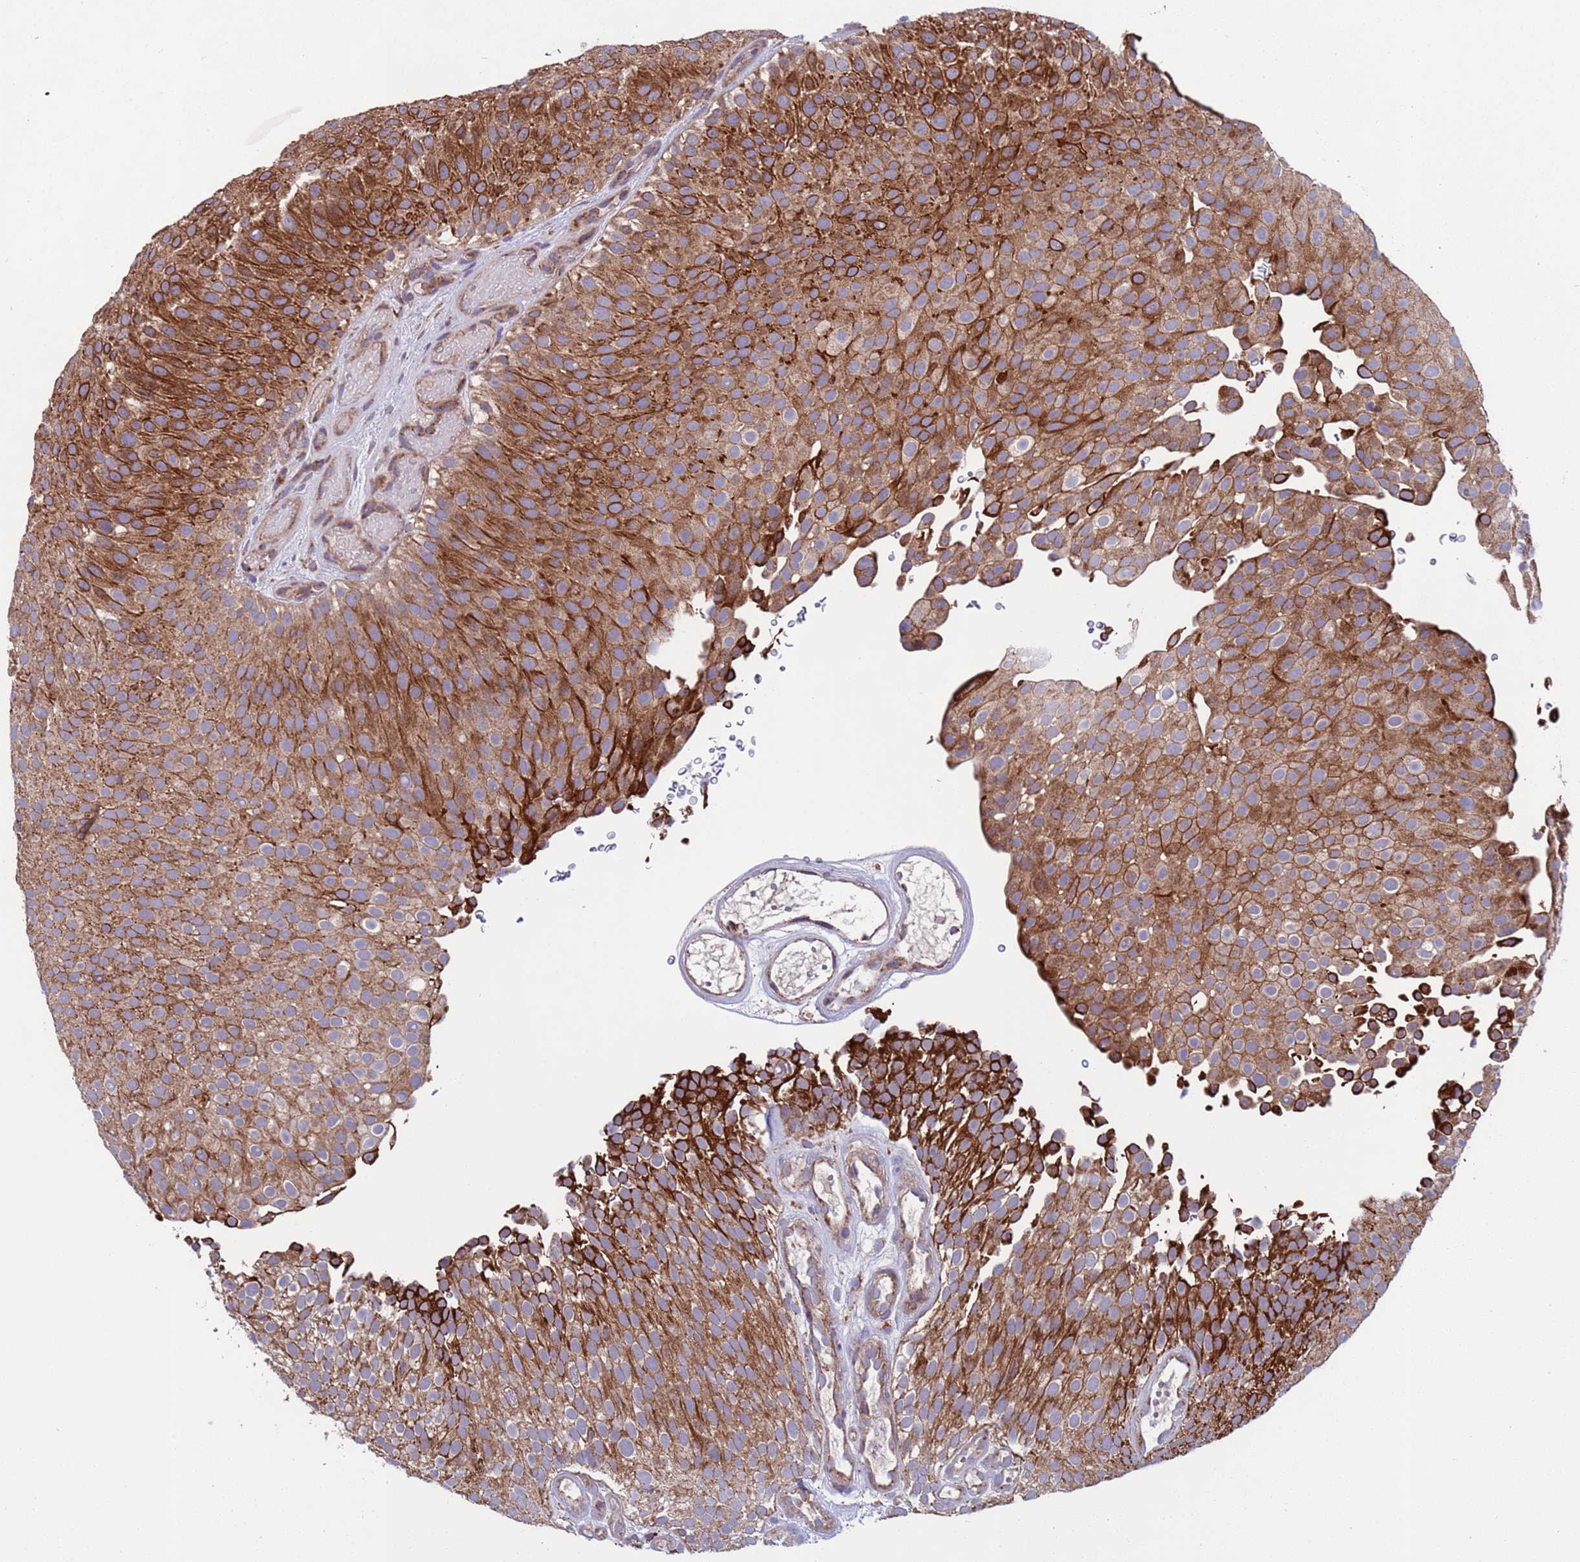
{"staining": {"intensity": "moderate", "quantity": ">75%", "location": "cytoplasmic/membranous"}, "tissue": "urothelial cancer", "cell_type": "Tumor cells", "image_type": "cancer", "snomed": [{"axis": "morphology", "description": "Urothelial carcinoma, Low grade"}, {"axis": "topography", "description": "Urinary bladder"}], "caption": "DAB immunohistochemical staining of human low-grade urothelial carcinoma exhibits moderate cytoplasmic/membranous protein positivity in approximately >75% of tumor cells. Using DAB (brown) and hematoxylin (blue) stains, captured at high magnification using brightfield microscopy.", "gene": "ACAD8", "patient": {"sex": "male", "age": 78}}